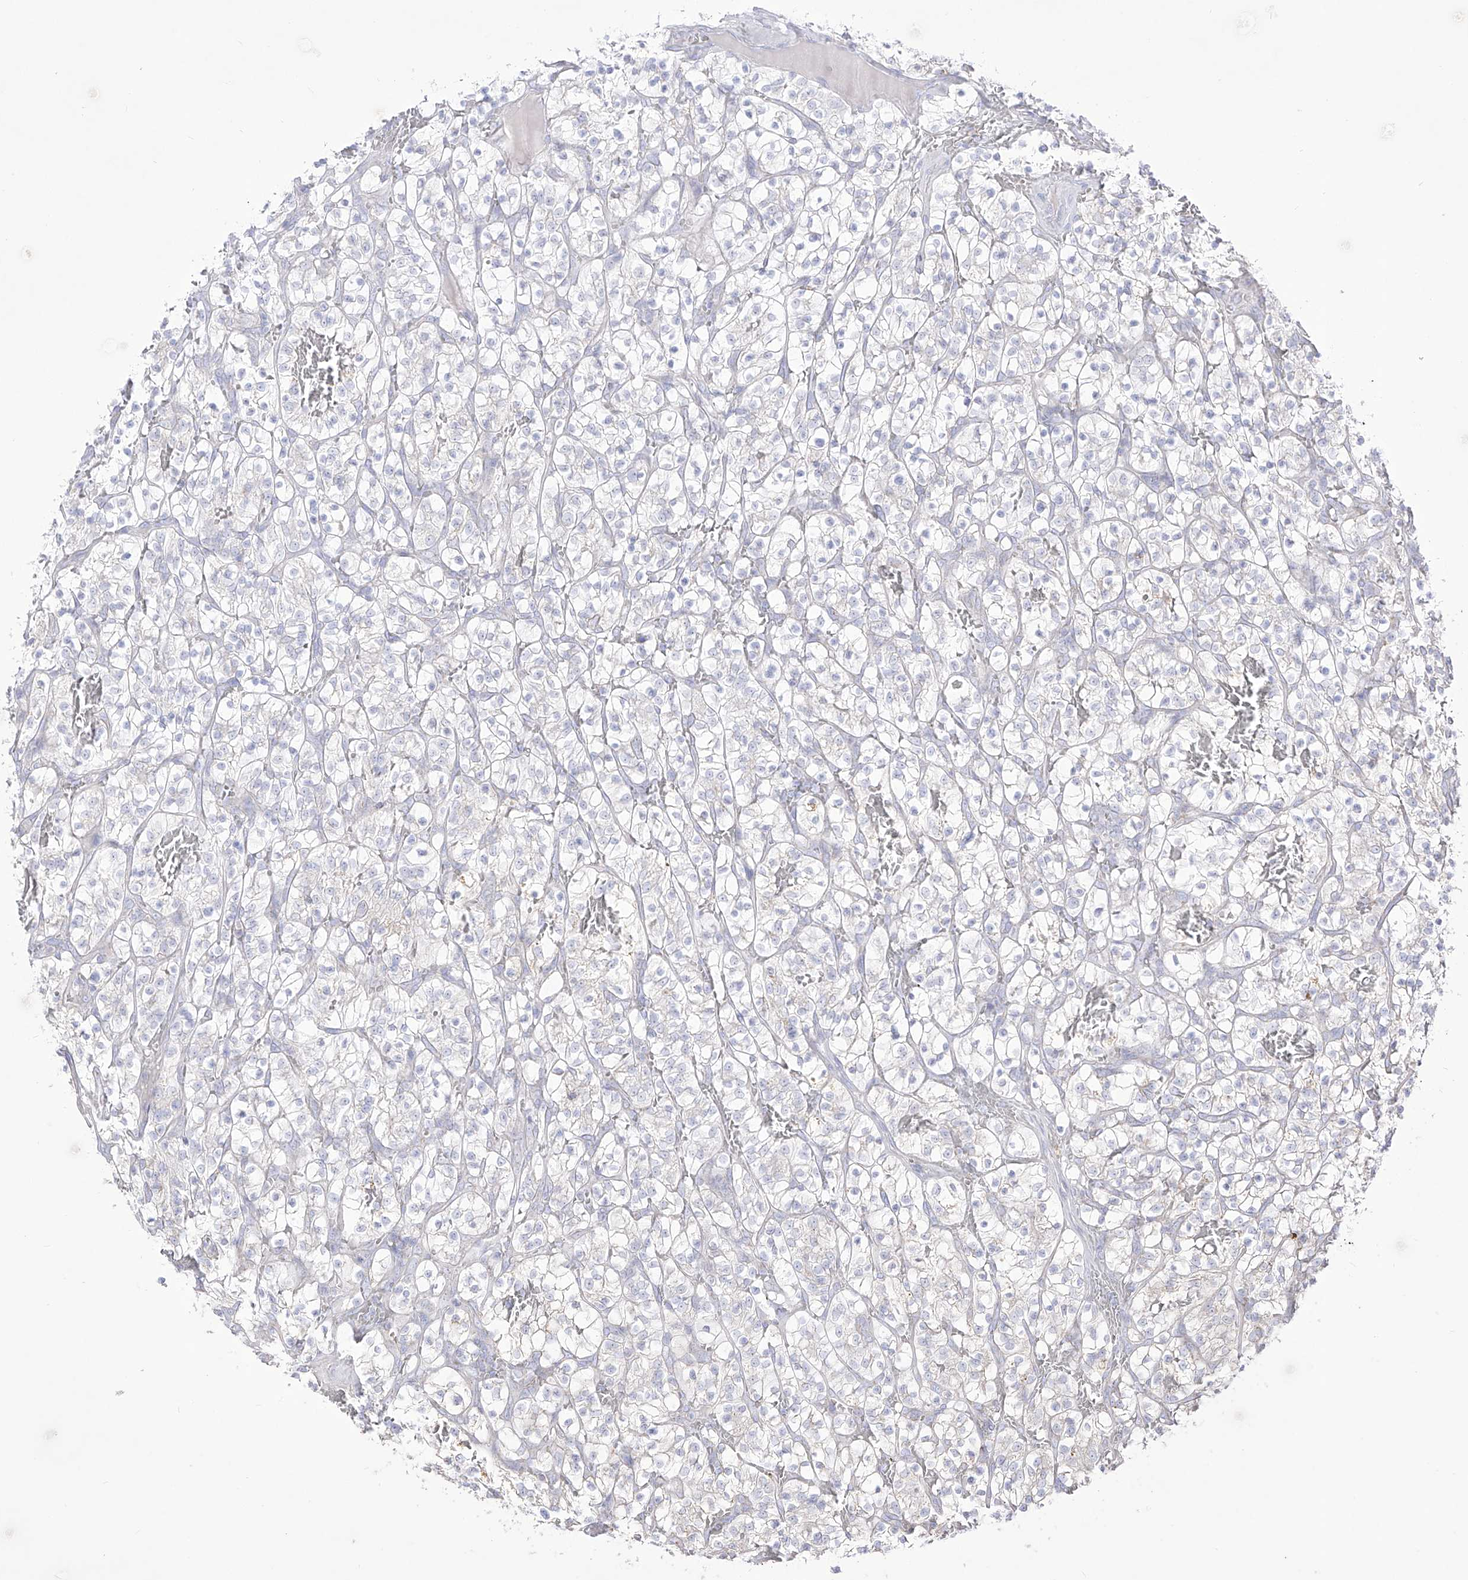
{"staining": {"intensity": "negative", "quantity": "none", "location": "none"}, "tissue": "renal cancer", "cell_type": "Tumor cells", "image_type": "cancer", "snomed": [{"axis": "morphology", "description": "Adenocarcinoma, NOS"}, {"axis": "topography", "description": "Kidney"}], "caption": "Tumor cells show no significant protein staining in renal cancer (adenocarcinoma). Nuclei are stained in blue.", "gene": "RCHY1", "patient": {"sex": "female", "age": 57}}